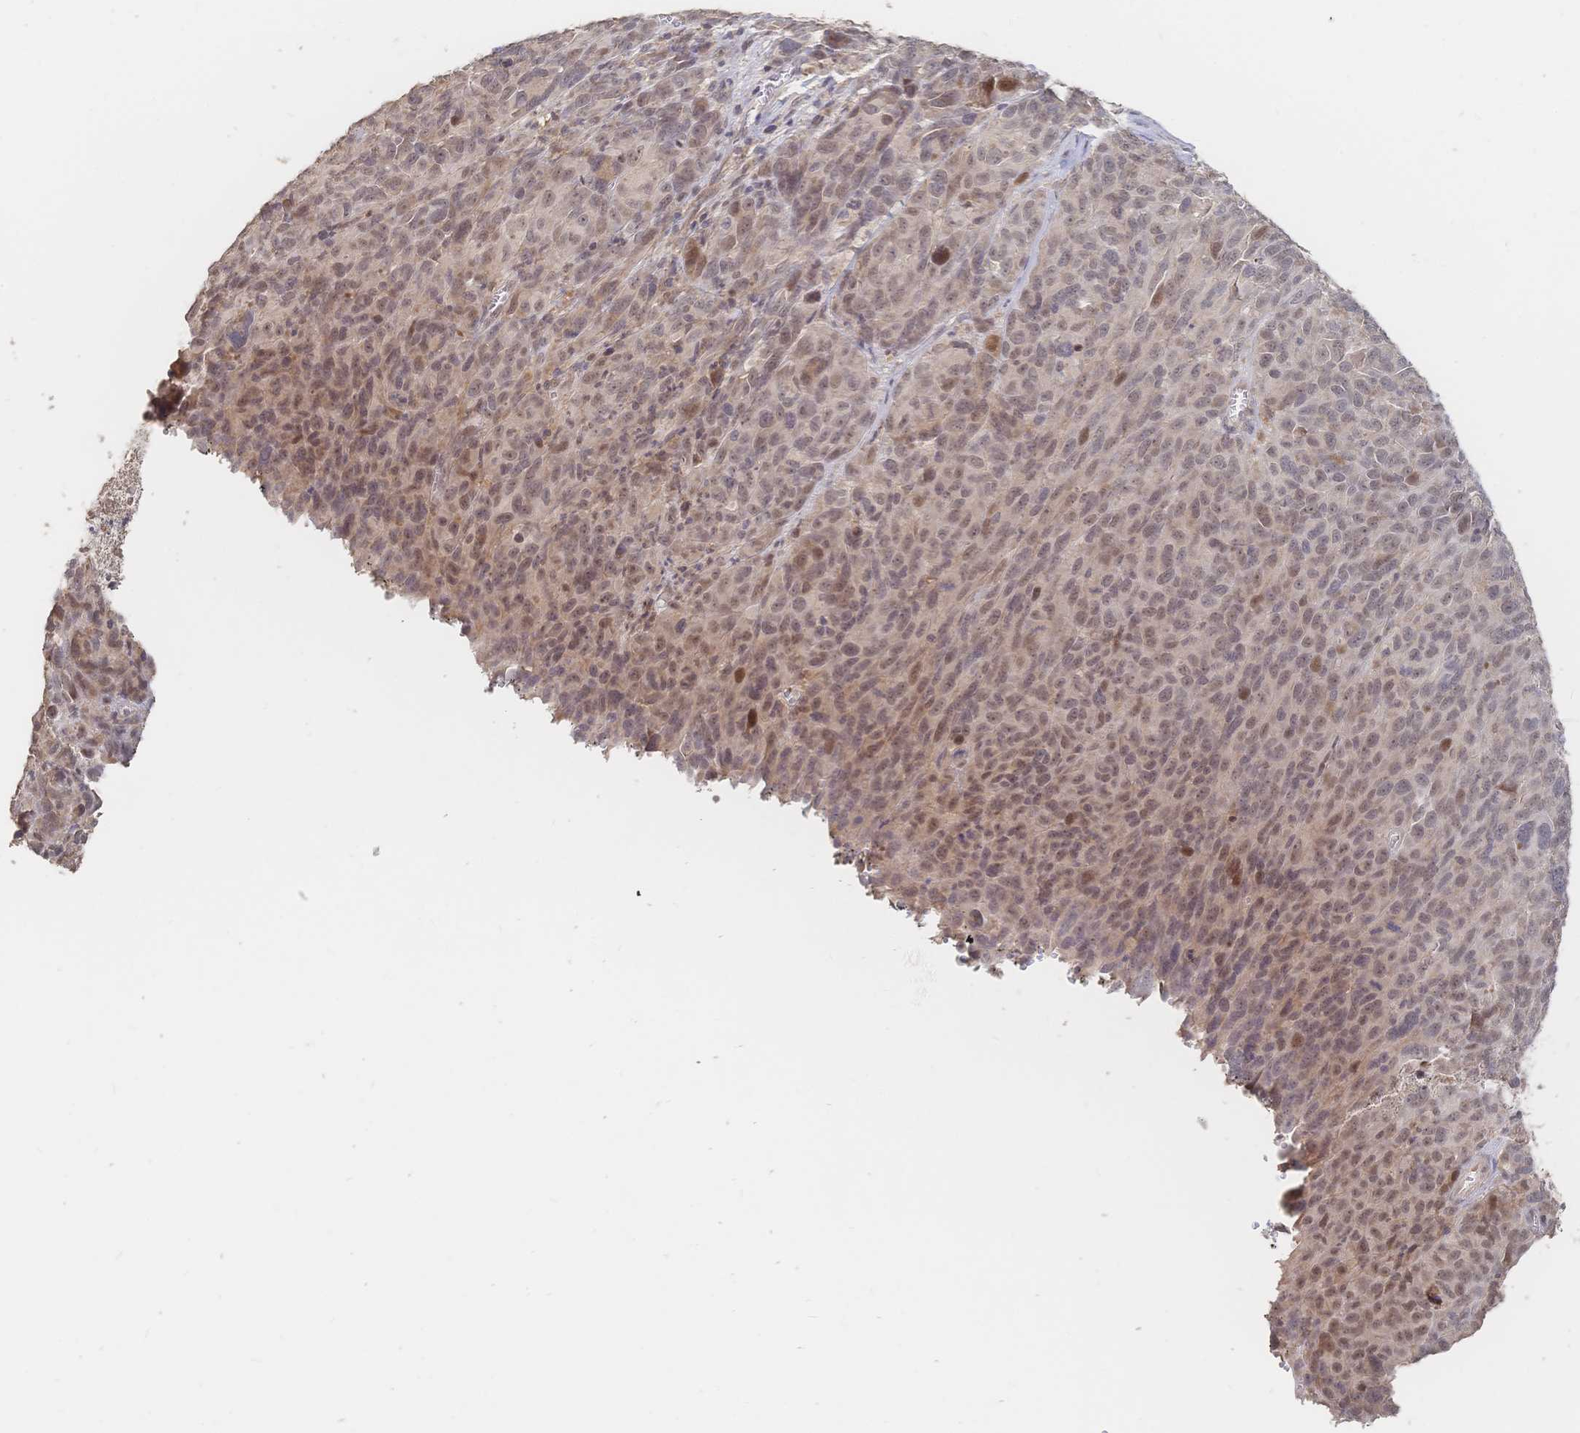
{"staining": {"intensity": "weak", "quantity": "<25%", "location": "cytoplasmic/membranous,nuclear"}, "tissue": "melanoma", "cell_type": "Tumor cells", "image_type": "cancer", "snomed": [{"axis": "morphology", "description": "Malignant melanoma, NOS"}, {"axis": "topography", "description": "Skin"}], "caption": "Tumor cells are negative for protein expression in human malignant melanoma. (Stains: DAB immunohistochemistry (IHC) with hematoxylin counter stain, Microscopy: brightfield microscopy at high magnification).", "gene": "LRP5", "patient": {"sex": "male", "age": 51}}